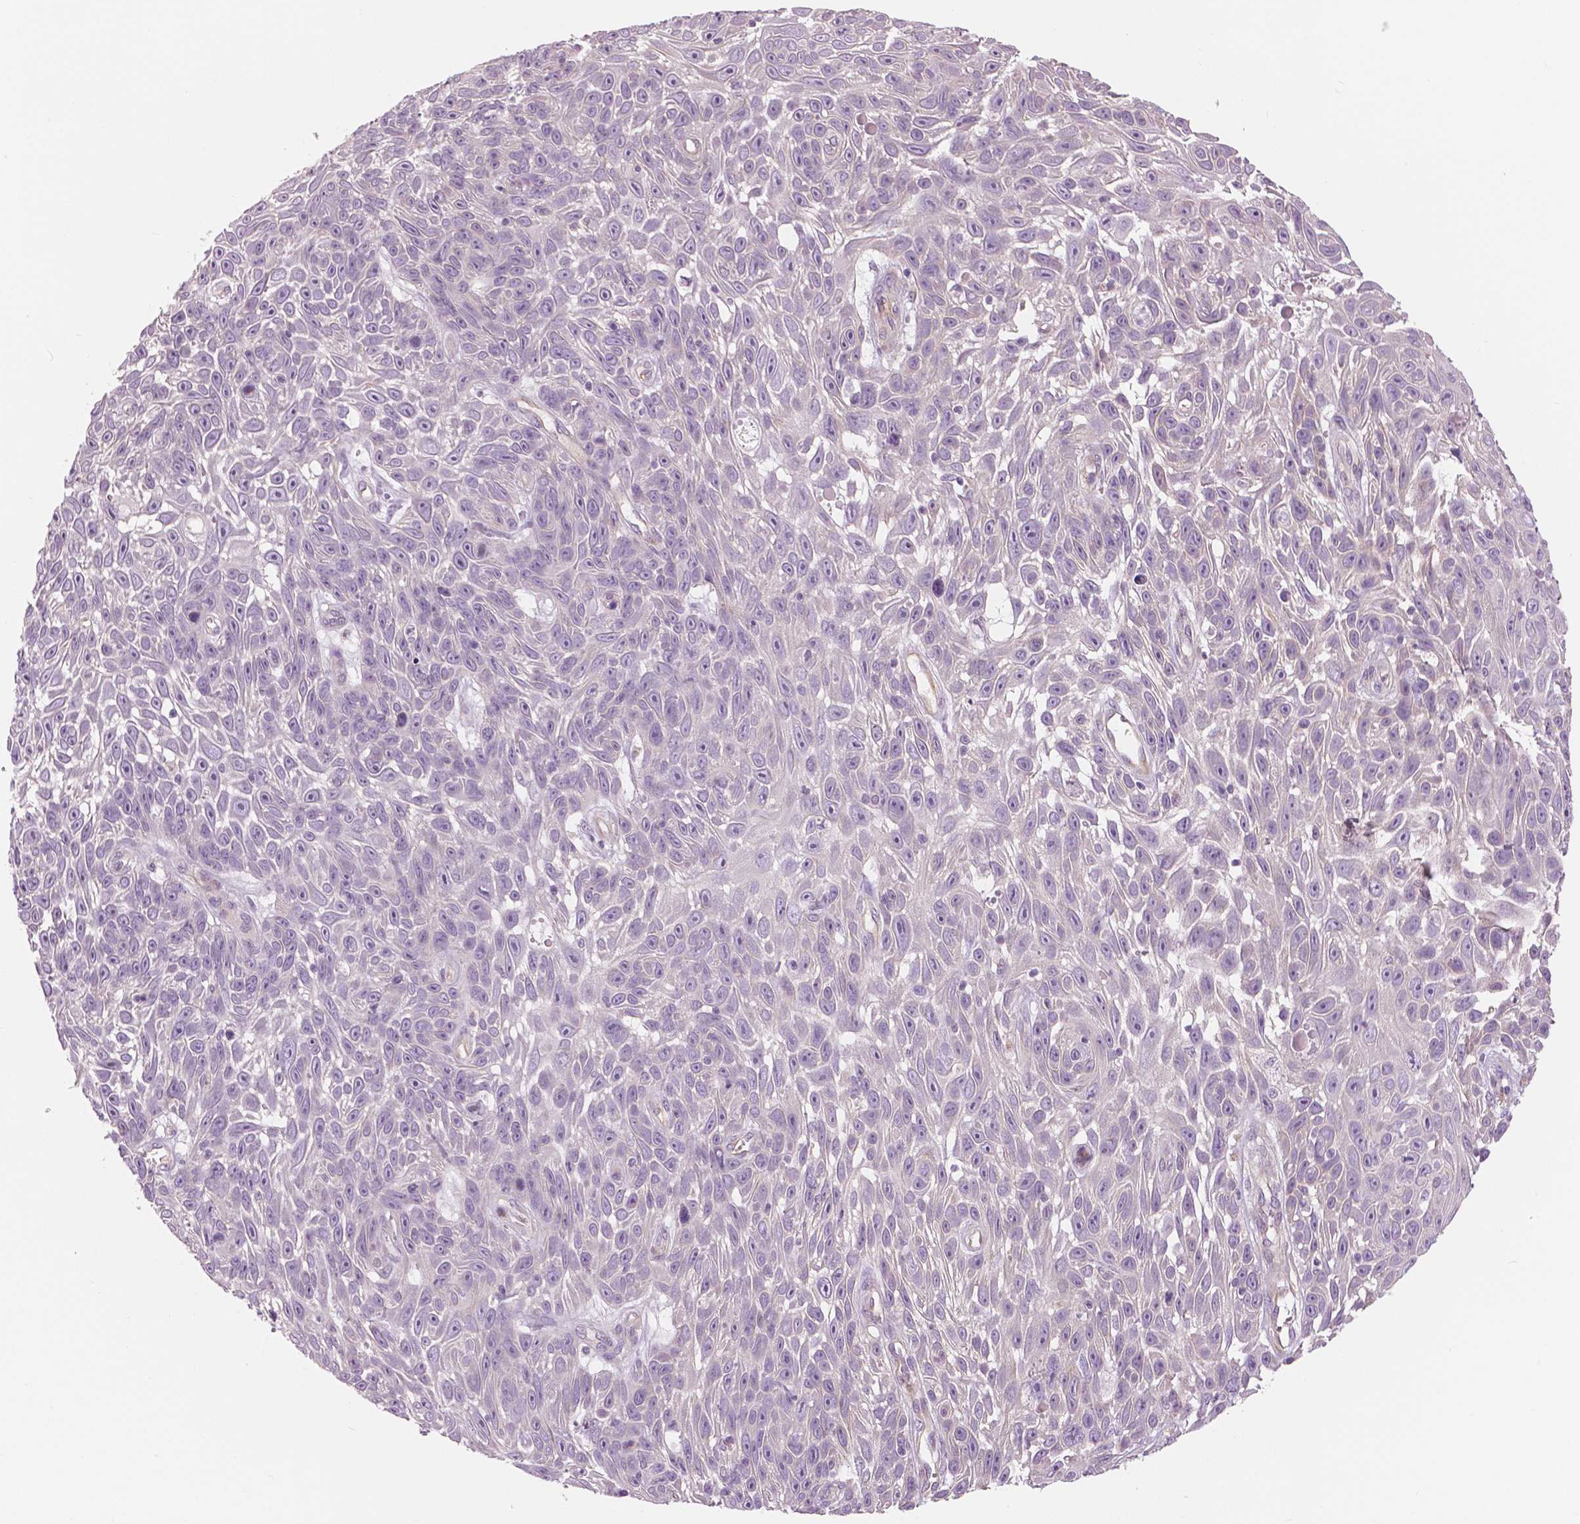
{"staining": {"intensity": "negative", "quantity": "none", "location": "none"}, "tissue": "skin cancer", "cell_type": "Tumor cells", "image_type": "cancer", "snomed": [{"axis": "morphology", "description": "Squamous cell carcinoma, NOS"}, {"axis": "topography", "description": "Skin"}], "caption": "Protein analysis of squamous cell carcinoma (skin) reveals no significant positivity in tumor cells.", "gene": "SLC24A1", "patient": {"sex": "male", "age": 82}}